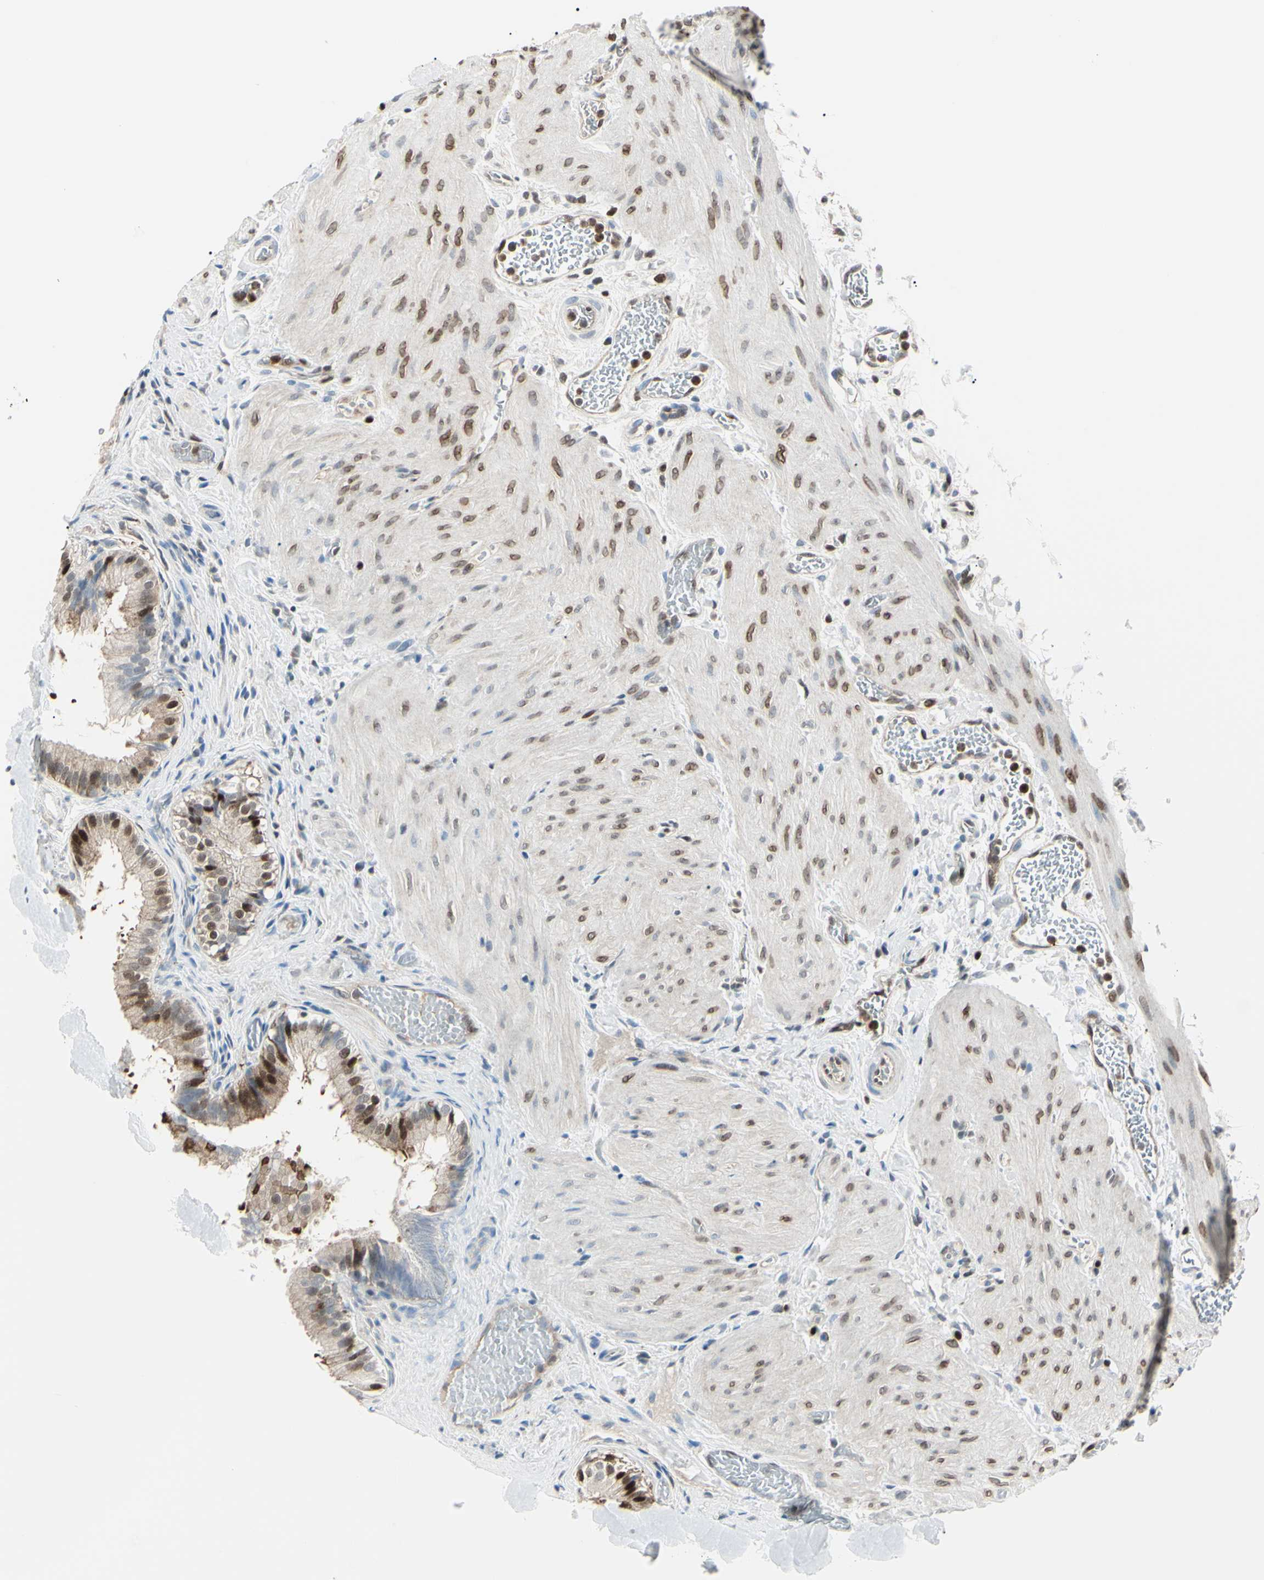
{"staining": {"intensity": "strong", "quantity": ">75%", "location": "cytoplasmic/membranous,nuclear"}, "tissue": "gallbladder", "cell_type": "Glandular cells", "image_type": "normal", "snomed": [{"axis": "morphology", "description": "Normal tissue, NOS"}, {"axis": "topography", "description": "Gallbladder"}], "caption": "This is an image of immunohistochemistry staining of normal gallbladder, which shows strong staining in the cytoplasmic/membranous,nuclear of glandular cells.", "gene": "PGK1", "patient": {"sex": "female", "age": 26}}